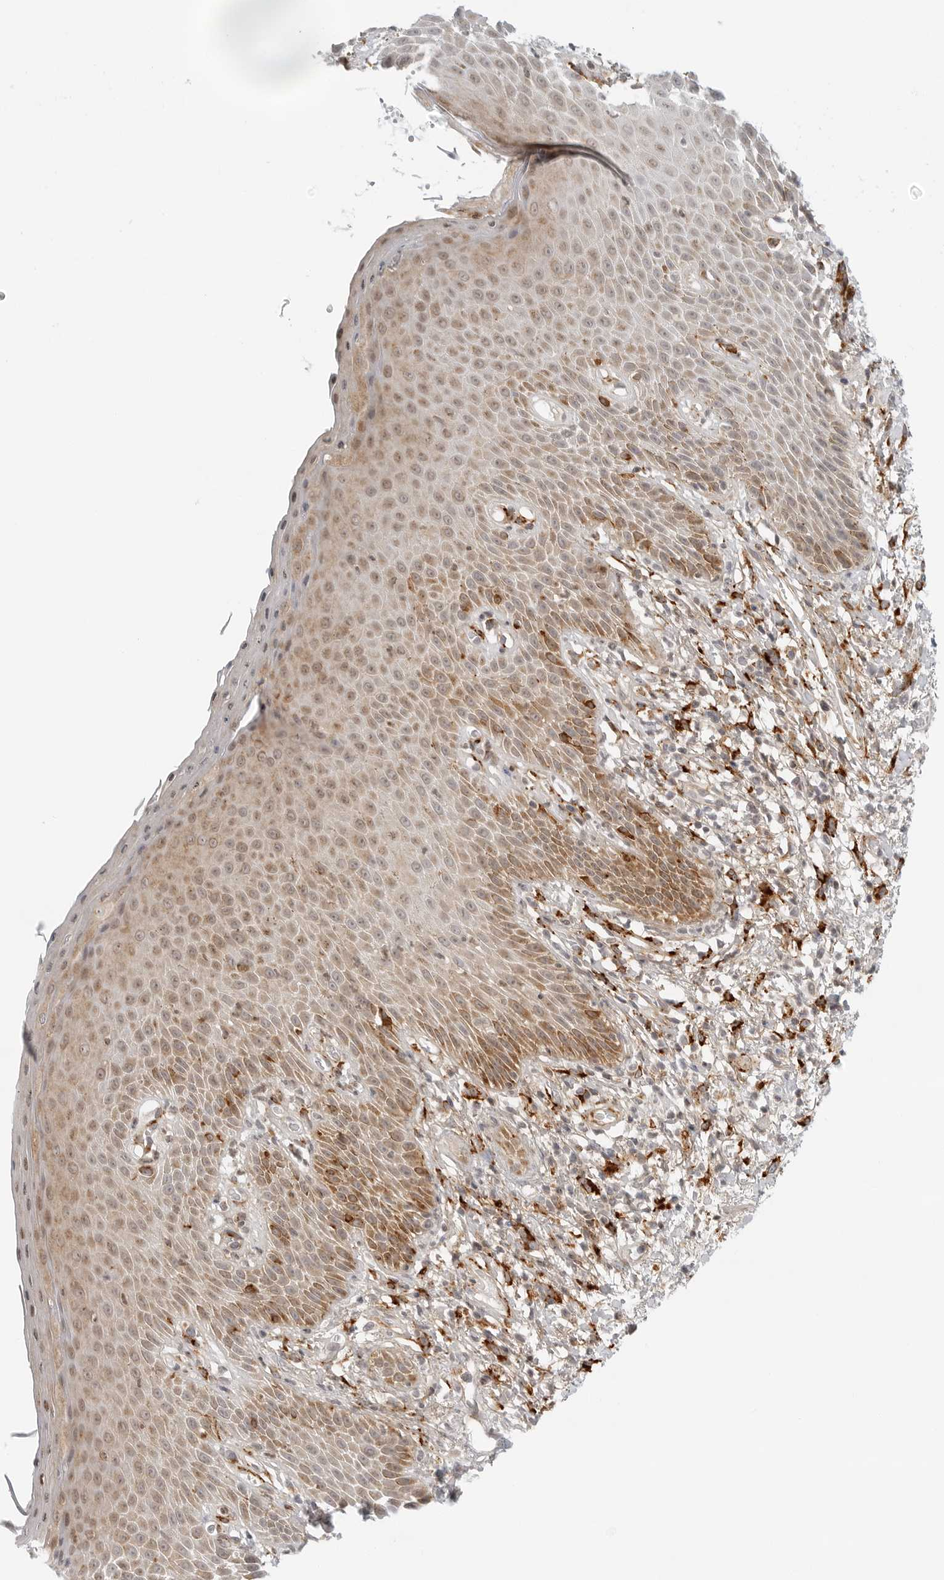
{"staining": {"intensity": "moderate", "quantity": "25%-75%", "location": "cytoplasmic/membranous"}, "tissue": "skin", "cell_type": "Epidermal cells", "image_type": "normal", "snomed": [{"axis": "morphology", "description": "Normal tissue, NOS"}, {"axis": "topography", "description": "Anal"}], "caption": "Protein staining reveals moderate cytoplasmic/membranous positivity in approximately 25%-75% of epidermal cells in benign skin.", "gene": "C1QTNF1", "patient": {"sex": "male", "age": 74}}